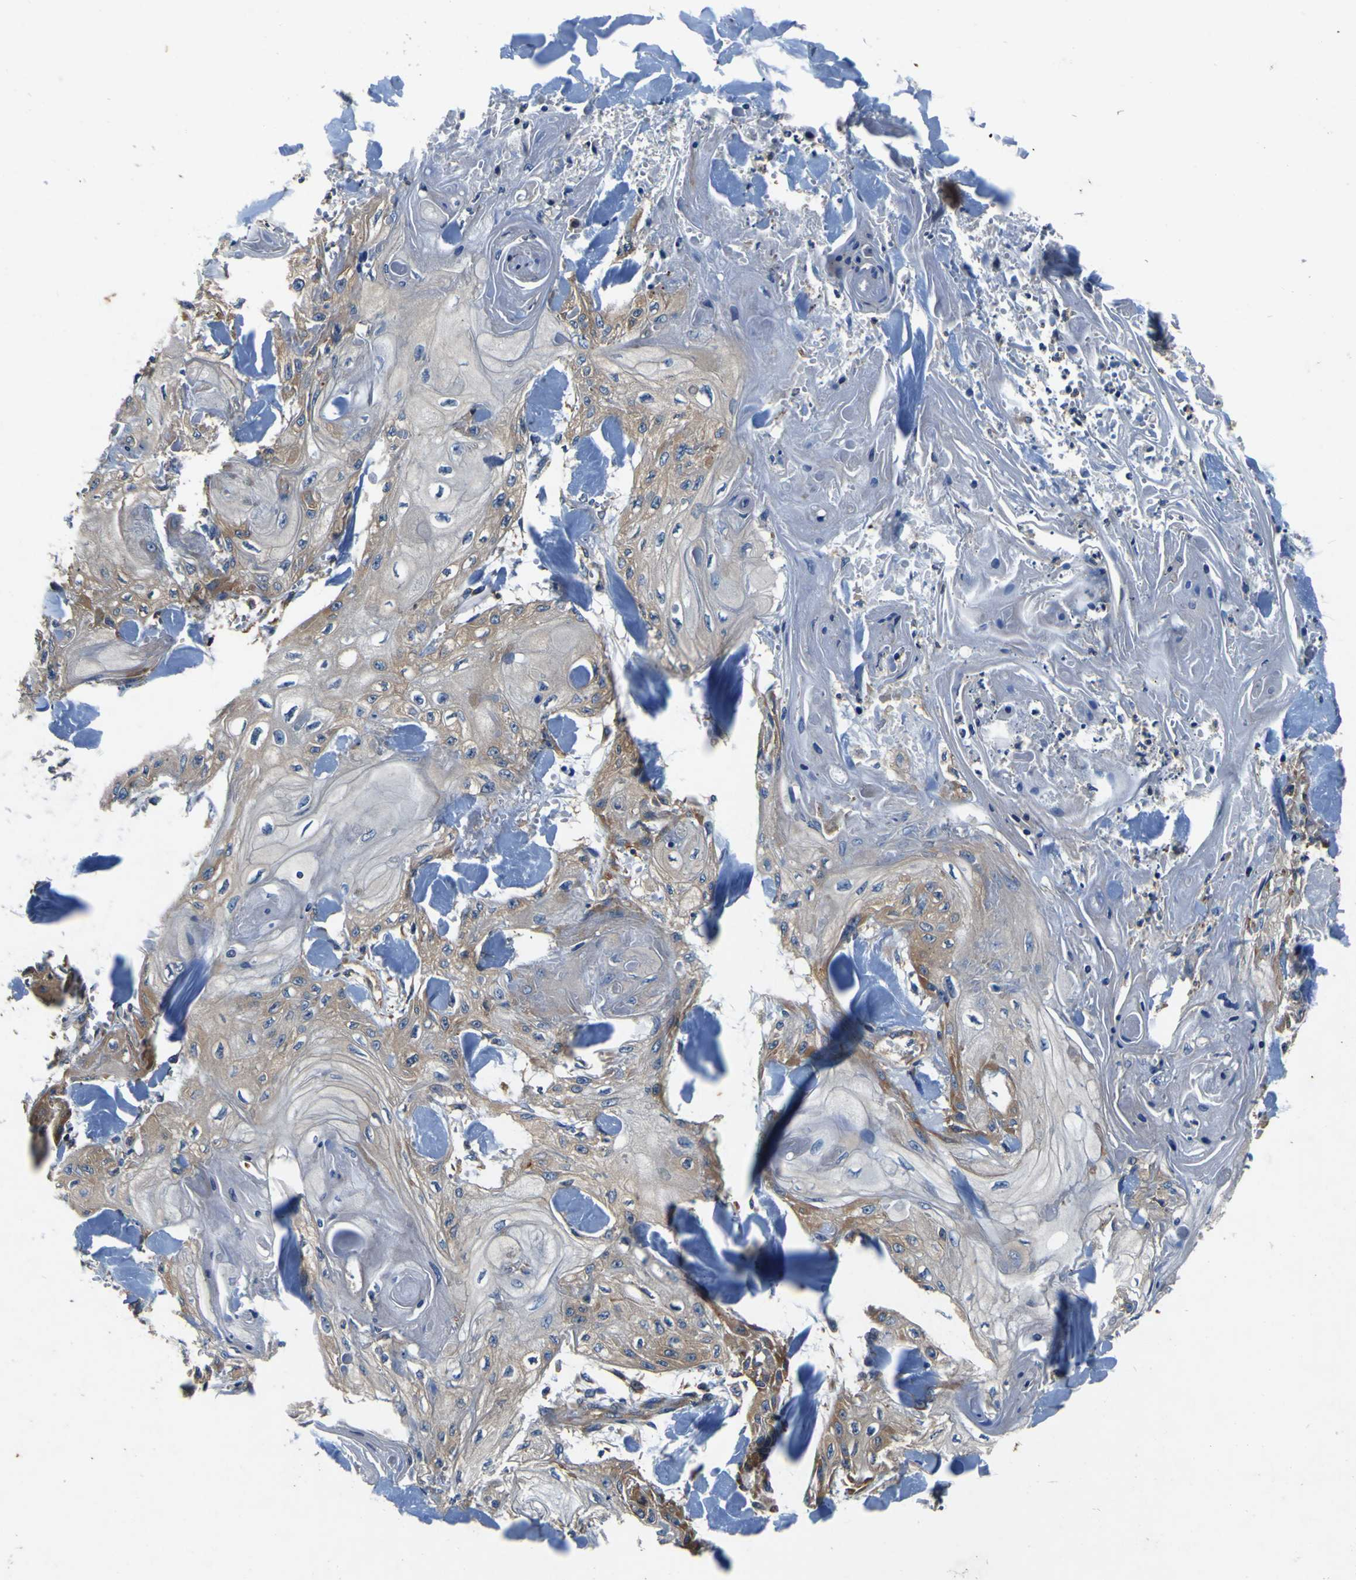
{"staining": {"intensity": "moderate", "quantity": "25%-75%", "location": "cytoplasmic/membranous"}, "tissue": "skin cancer", "cell_type": "Tumor cells", "image_type": "cancer", "snomed": [{"axis": "morphology", "description": "Squamous cell carcinoma, NOS"}, {"axis": "topography", "description": "Skin"}], "caption": "High-power microscopy captured an immunohistochemistry image of skin cancer (squamous cell carcinoma), revealing moderate cytoplasmic/membranous positivity in approximately 25%-75% of tumor cells. The staining is performed using DAB (3,3'-diaminobenzidine) brown chromogen to label protein expression. The nuclei are counter-stained blue using hematoxylin.", "gene": "CNR2", "patient": {"sex": "male", "age": 74}}